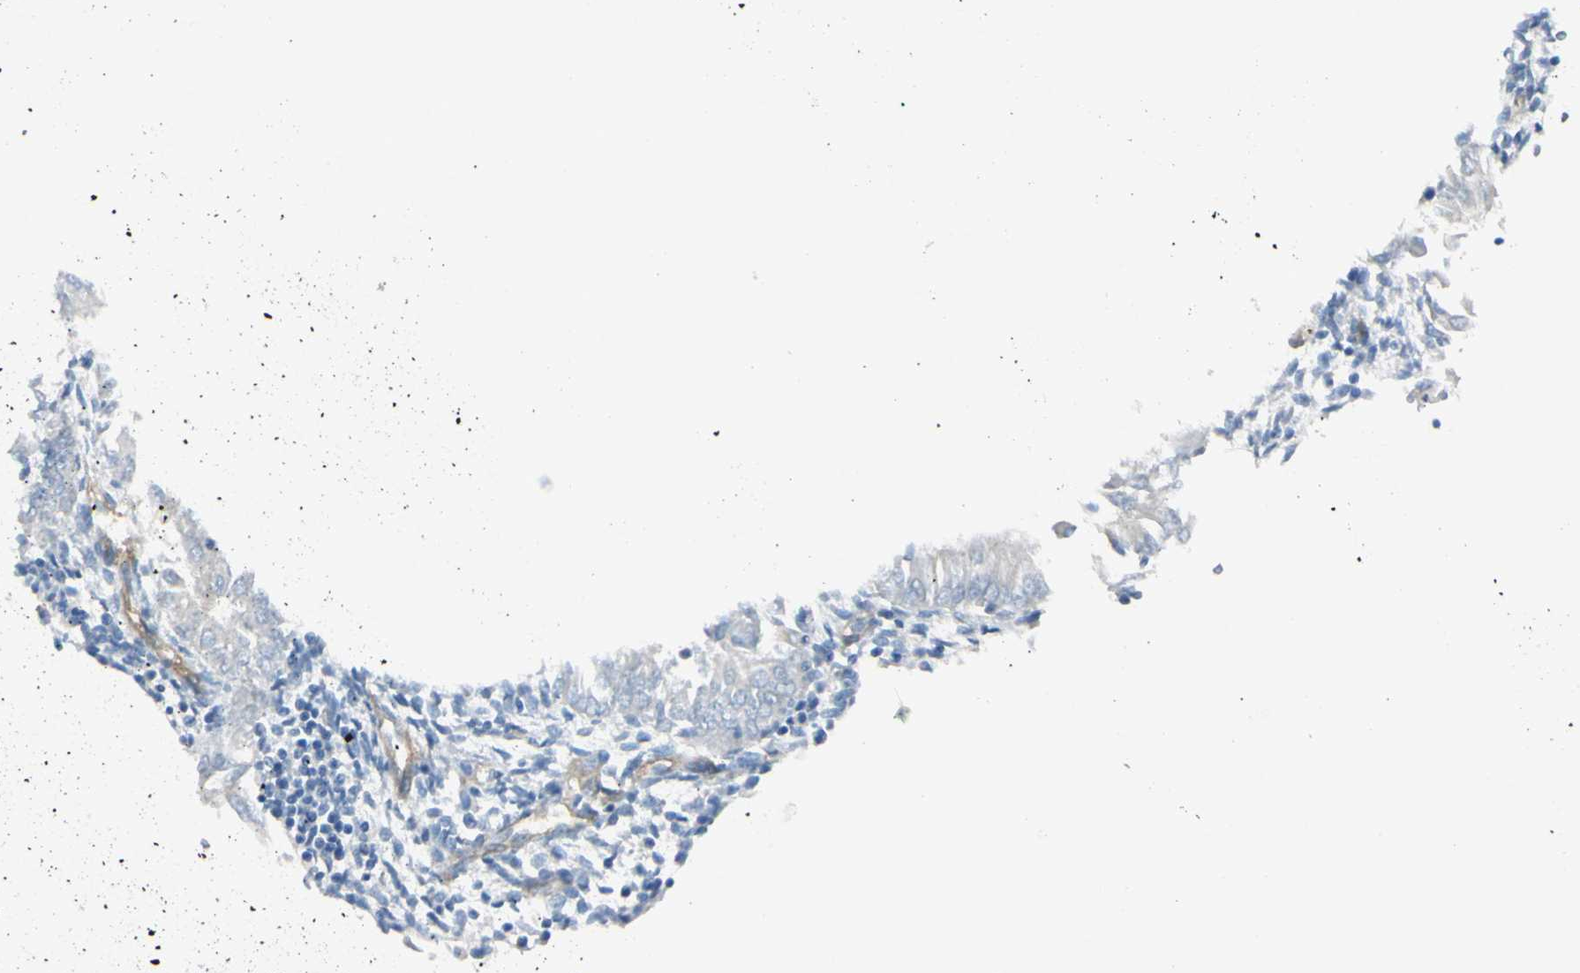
{"staining": {"intensity": "negative", "quantity": "none", "location": "none"}, "tissue": "endometrial cancer", "cell_type": "Tumor cells", "image_type": "cancer", "snomed": [{"axis": "morphology", "description": "Adenocarcinoma, NOS"}, {"axis": "topography", "description": "Endometrium"}], "caption": "This is an immunohistochemistry (IHC) image of adenocarcinoma (endometrial). There is no expression in tumor cells.", "gene": "FOLH1", "patient": {"sex": "female", "age": 53}}